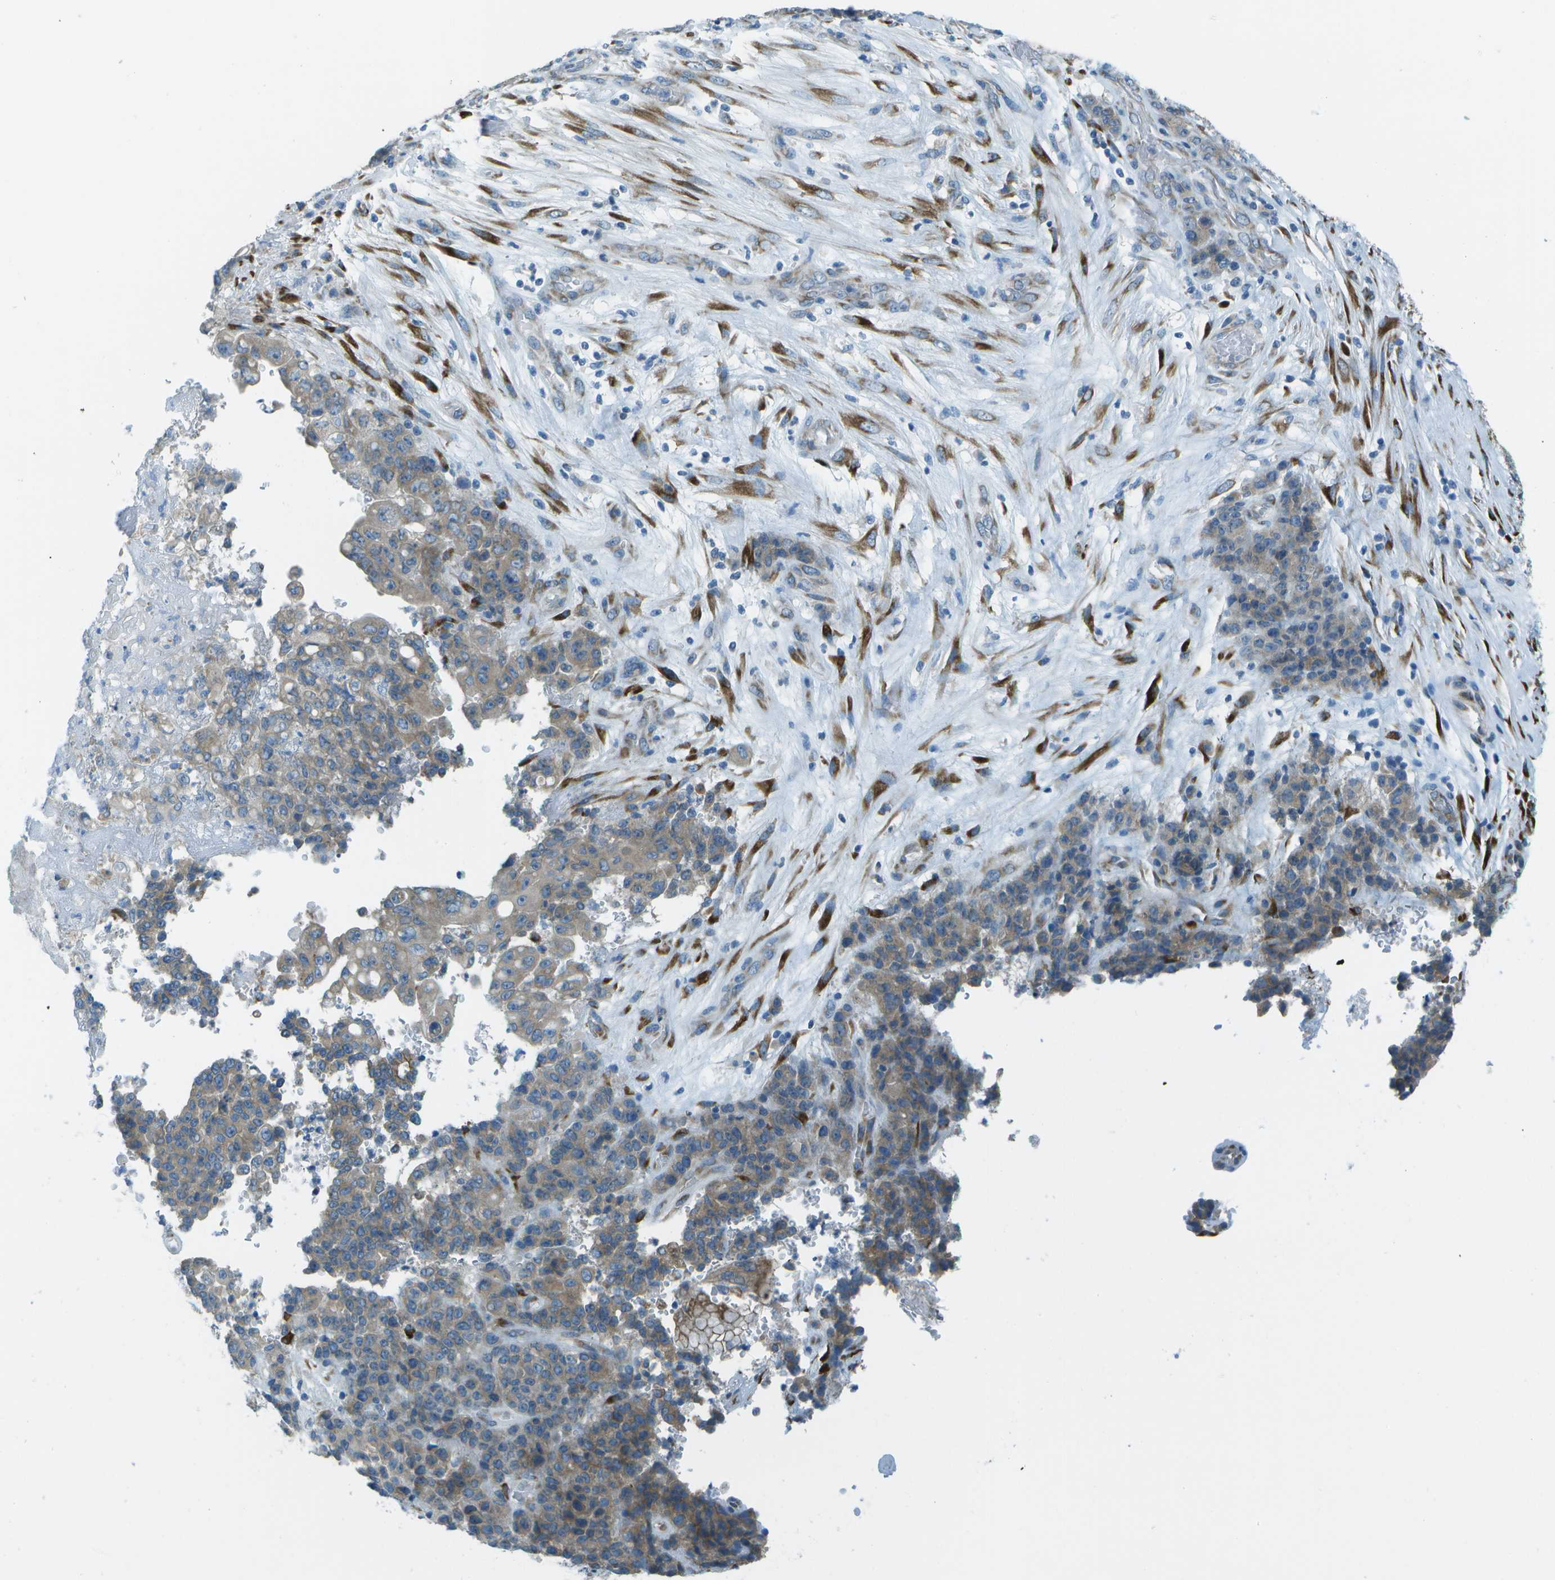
{"staining": {"intensity": "weak", "quantity": "25%-75%", "location": "cytoplasmic/membranous"}, "tissue": "stomach cancer", "cell_type": "Tumor cells", "image_type": "cancer", "snomed": [{"axis": "morphology", "description": "Adenocarcinoma, NOS"}, {"axis": "topography", "description": "Stomach"}], "caption": "Approximately 25%-75% of tumor cells in human stomach adenocarcinoma display weak cytoplasmic/membranous protein staining as visualized by brown immunohistochemical staining.", "gene": "KCTD3", "patient": {"sex": "female", "age": 73}}